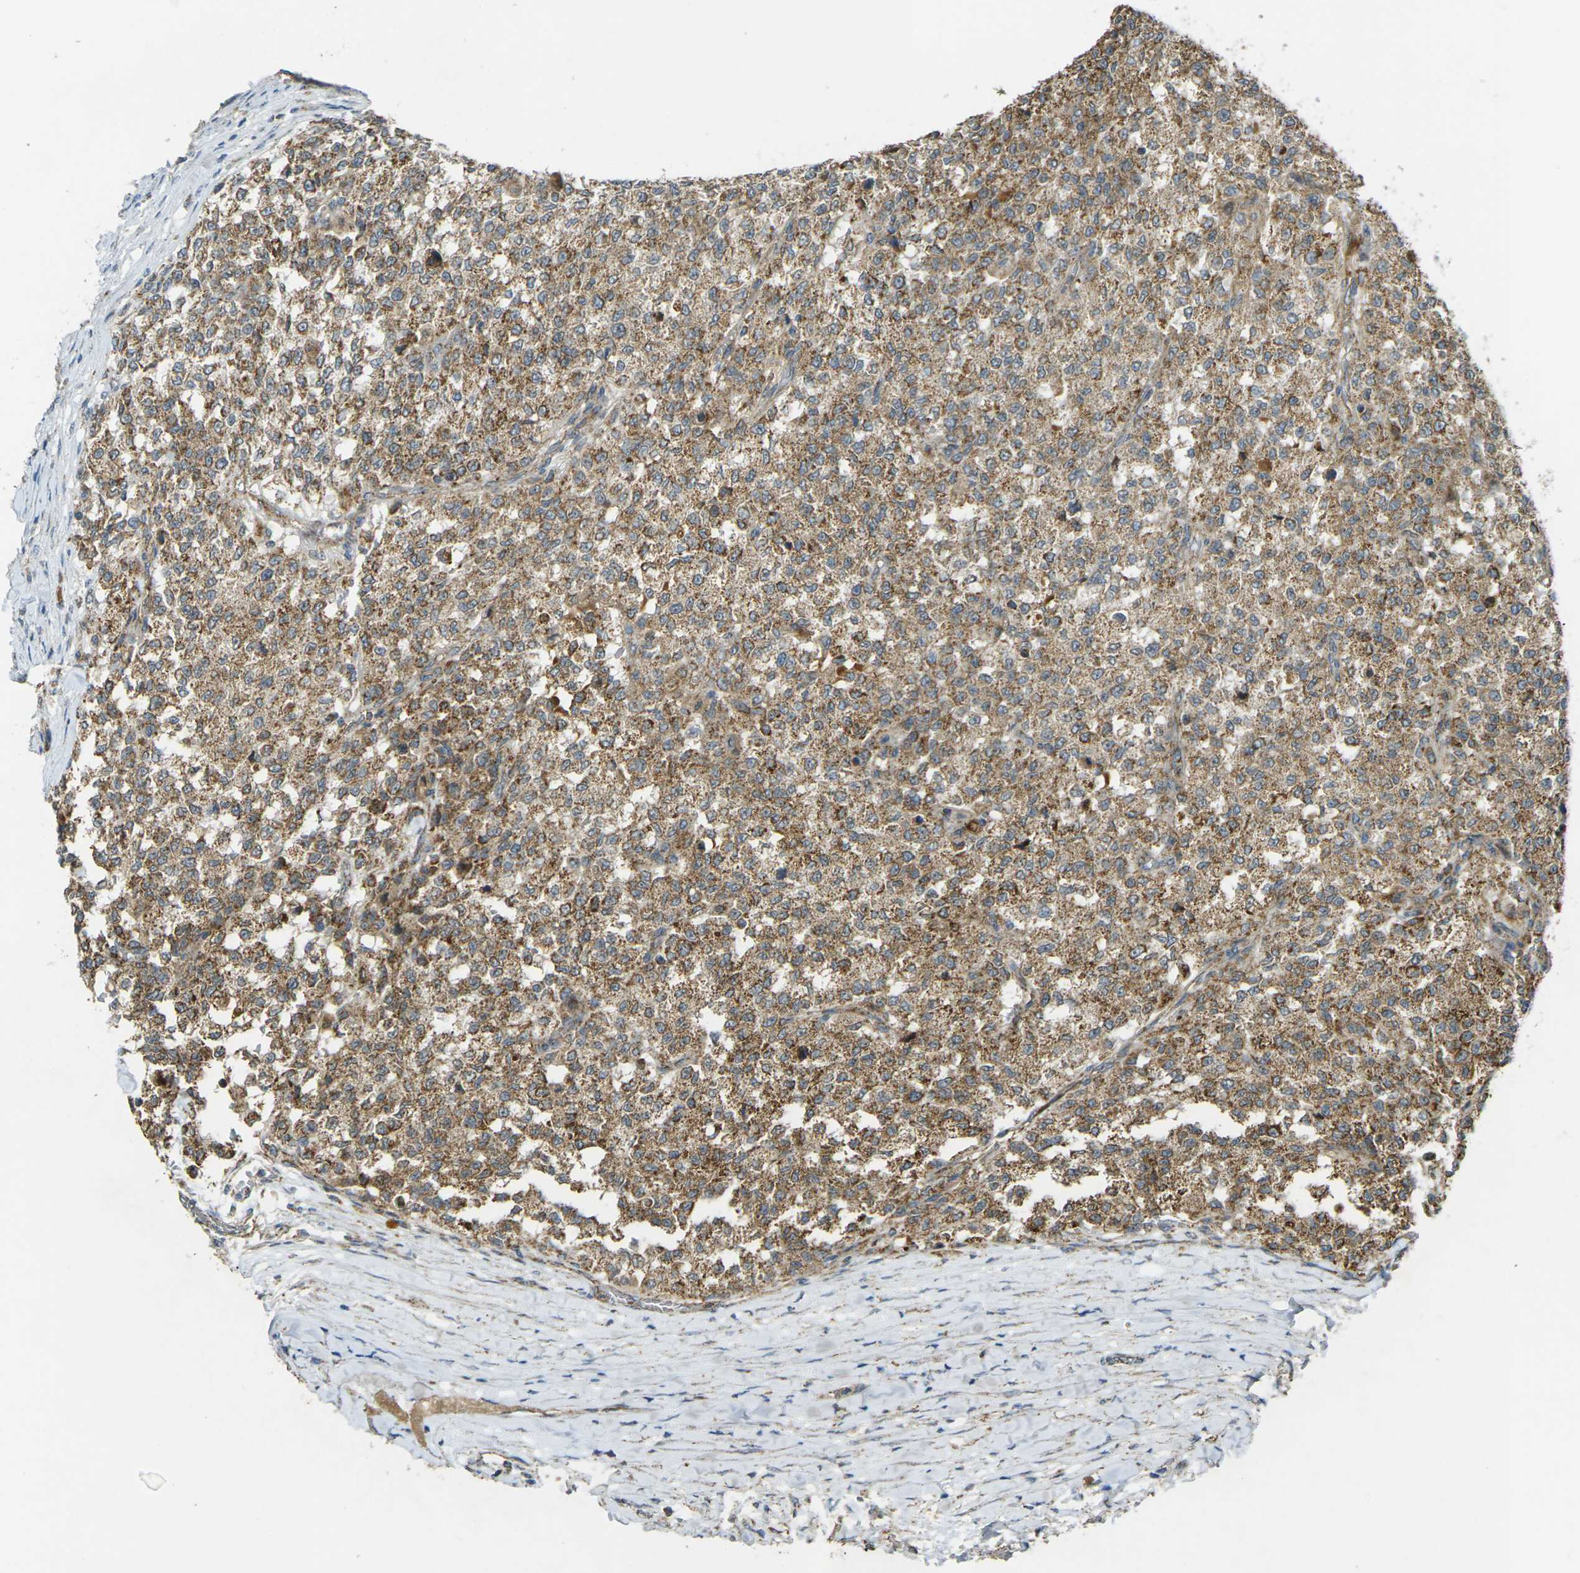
{"staining": {"intensity": "moderate", "quantity": ">75%", "location": "cytoplasmic/membranous"}, "tissue": "testis cancer", "cell_type": "Tumor cells", "image_type": "cancer", "snomed": [{"axis": "morphology", "description": "Seminoma, NOS"}, {"axis": "topography", "description": "Testis"}], "caption": "IHC histopathology image of neoplastic tissue: human testis cancer (seminoma) stained using immunohistochemistry (IHC) reveals medium levels of moderate protein expression localized specifically in the cytoplasmic/membranous of tumor cells, appearing as a cytoplasmic/membranous brown color.", "gene": "IGF1R", "patient": {"sex": "male", "age": 59}}